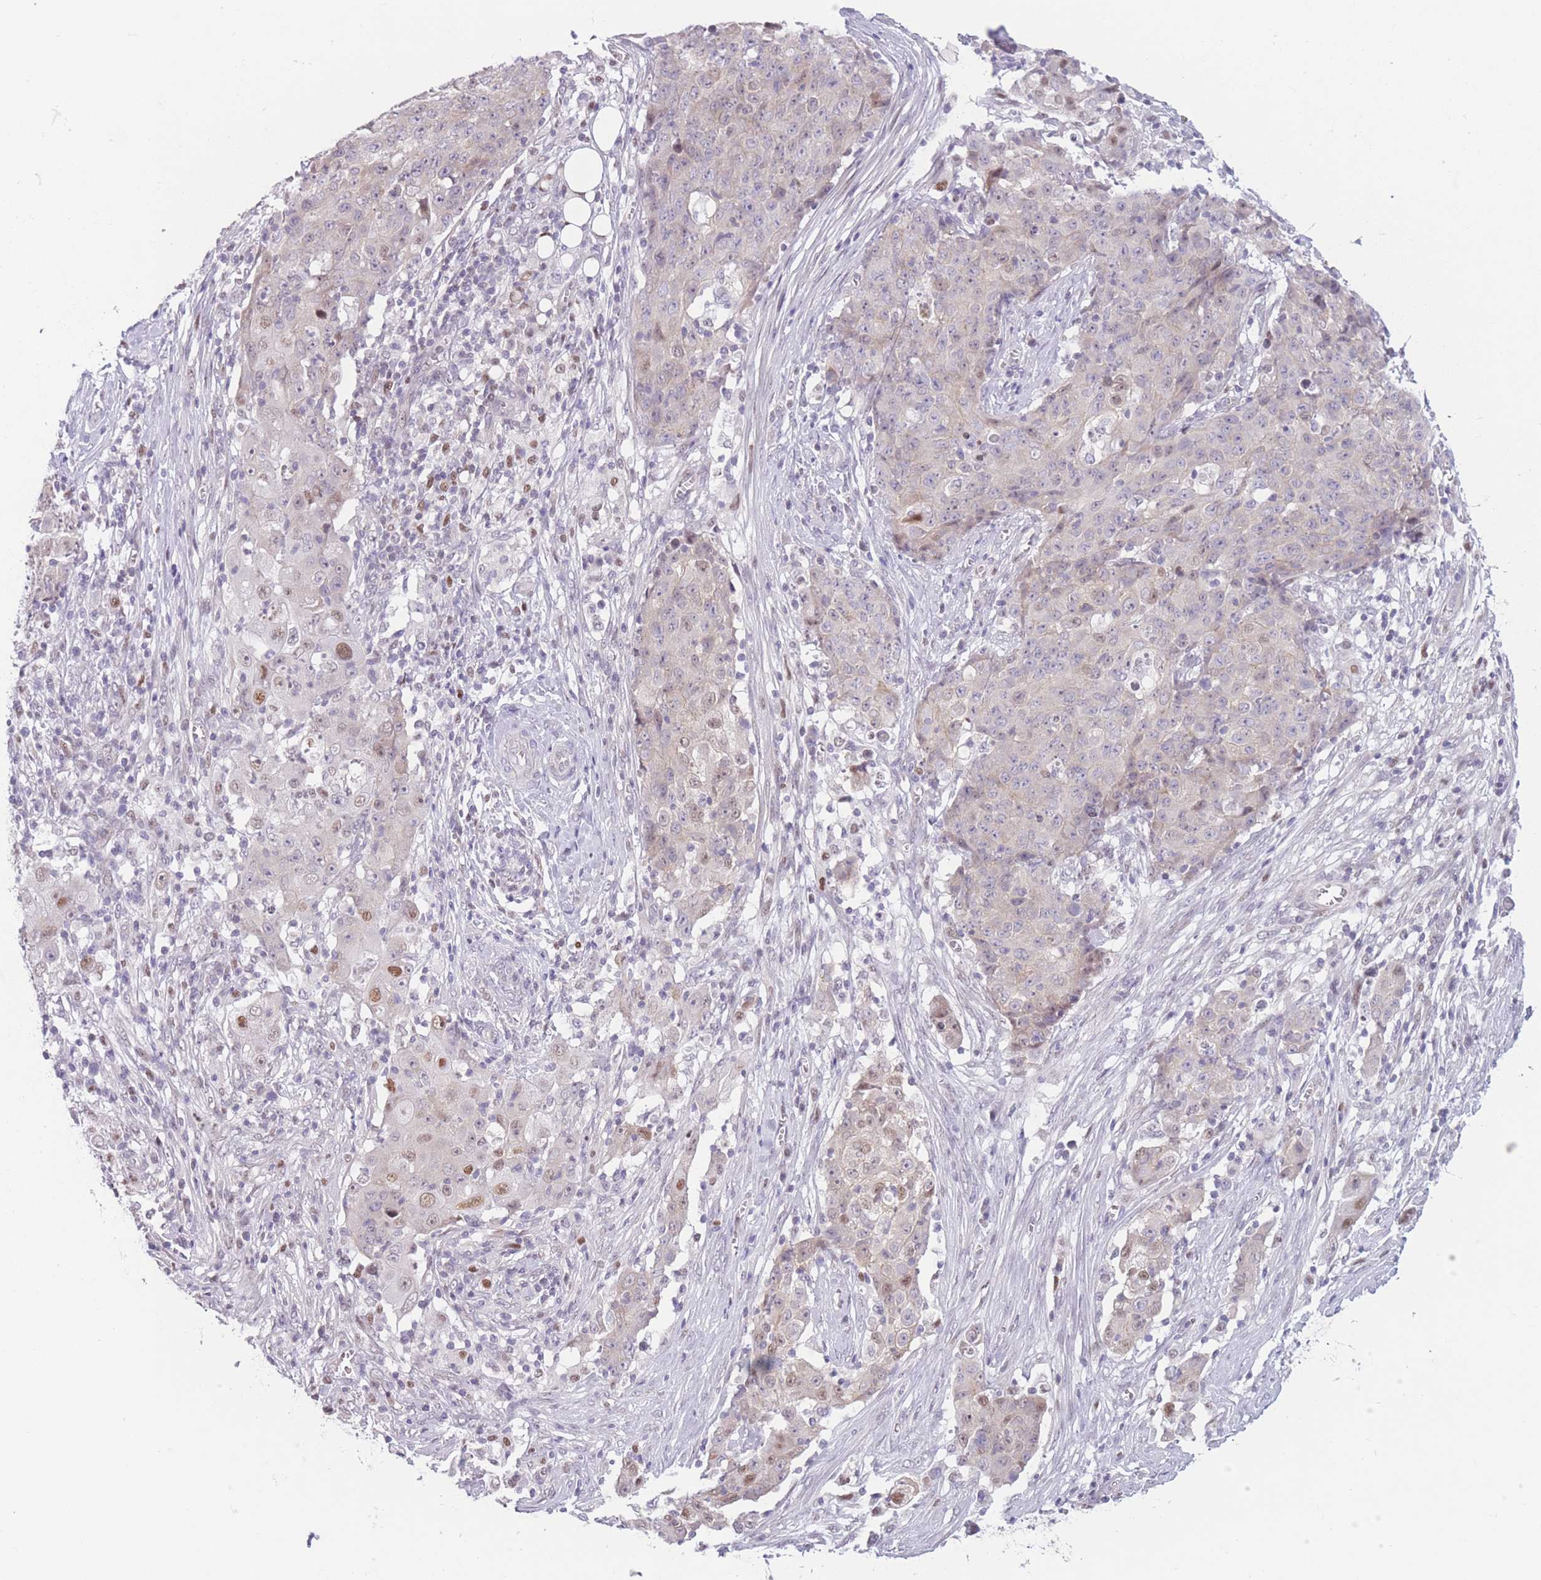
{"staining": {"intensity": "moderate", "quantity": "<25%", "location": "nuclear"}, "tissue": "ovarian cancer", "cell_type": "Tumor cells", "image_type": "cancer", "snomed": [{"axis": "morphology", "description": "Carcinoma, endometroid"}, {"axis": "topography", "description": "Ovary"}], "caption": "The micrograph shows a brown stain indicating the presence of a protein in the nuclear of tumor cells in endometroid carcinoma (ovarian). (Stains: DAB (3,3'-diaminobenzidine) in brown, nuclei in blue, Microscopy: brightfield microscopy at high magnification).", "gene": "ZNF439", "patient": {"sex": "female", "age": 42}}